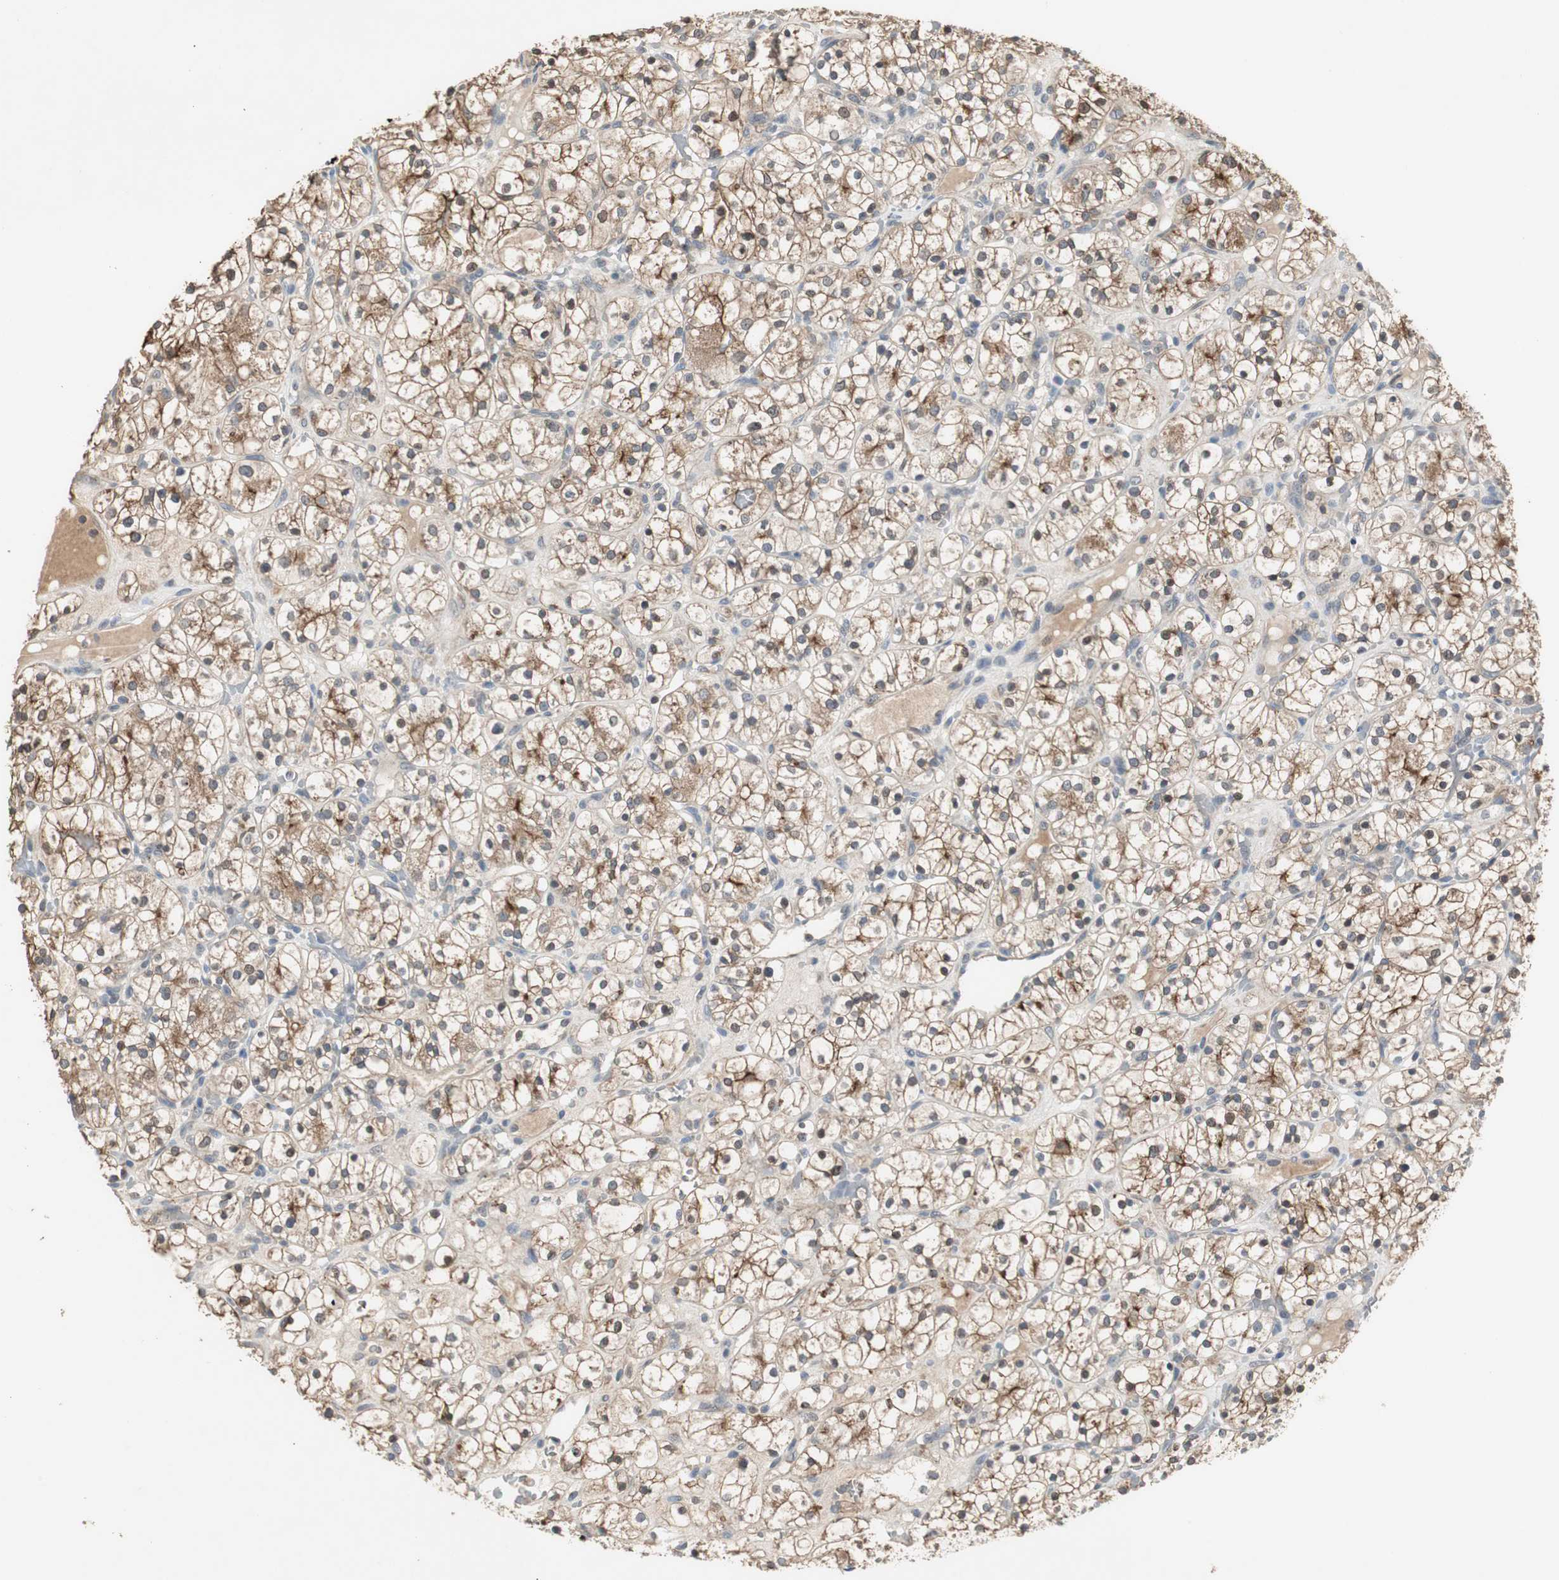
{"staining": {"intensity": "moderate", "quantity": ">75%", "location": "cytoplasmic/membranous"}, "tissue": "renal cancer", "cell_type": "Tumor cells", "image_type": "cancer", "snomed": [{"axis": "morphology", "description": "Adenocarcinoma, NOS"}, {"axis": "topography", "description": "Kidney"}], "caption": "IHC histopathology image of neoplastic tissue: human renal adenocarcinoma stained using immunohistochemistry (IHC) exhibits medium levels of moderate protein expression localized specifically in the cytoplasmic/membranous of tumor cells, appearing as a cytoplasmic/membranous brown color.", "gene": "PTPRN2", "patient": {"sex": "female", "age": 60}}